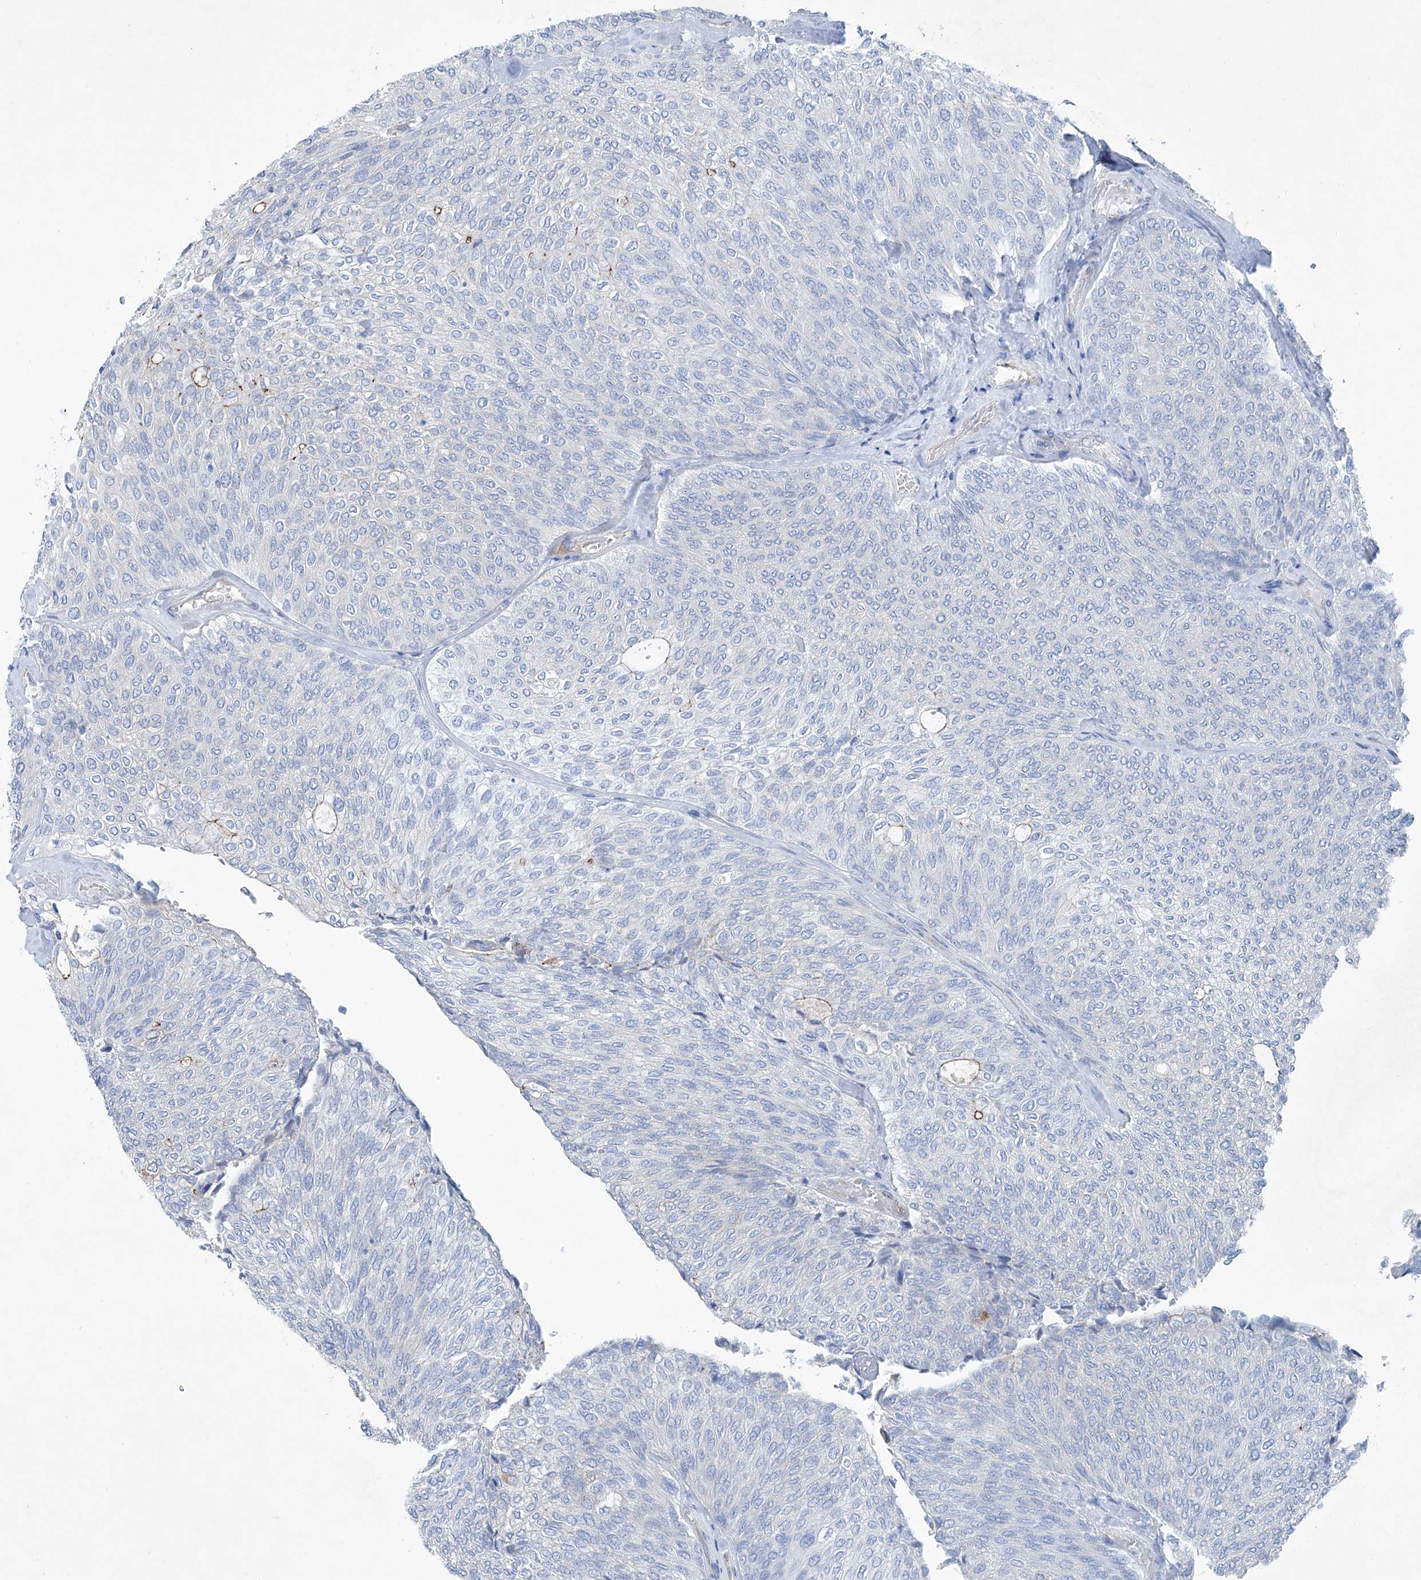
{"staining": {"intensity": "negative", "quantity": "none", "location": "none"}, "tissue": "urothelial cancer", "cell_type": "Tumor cells", "image_type": "cancer", "snomed": [{"axis": "morphology", "description": "Urothelial carcinoma, Low grade"}, {"axis": "topography", "description": "Urinary bladder"}], "caption": "Tumor cells are negative for protein expression in human urothelial cancer.", "gene": "MAGI1", "patient": {"sex": "female", "age": 79}}